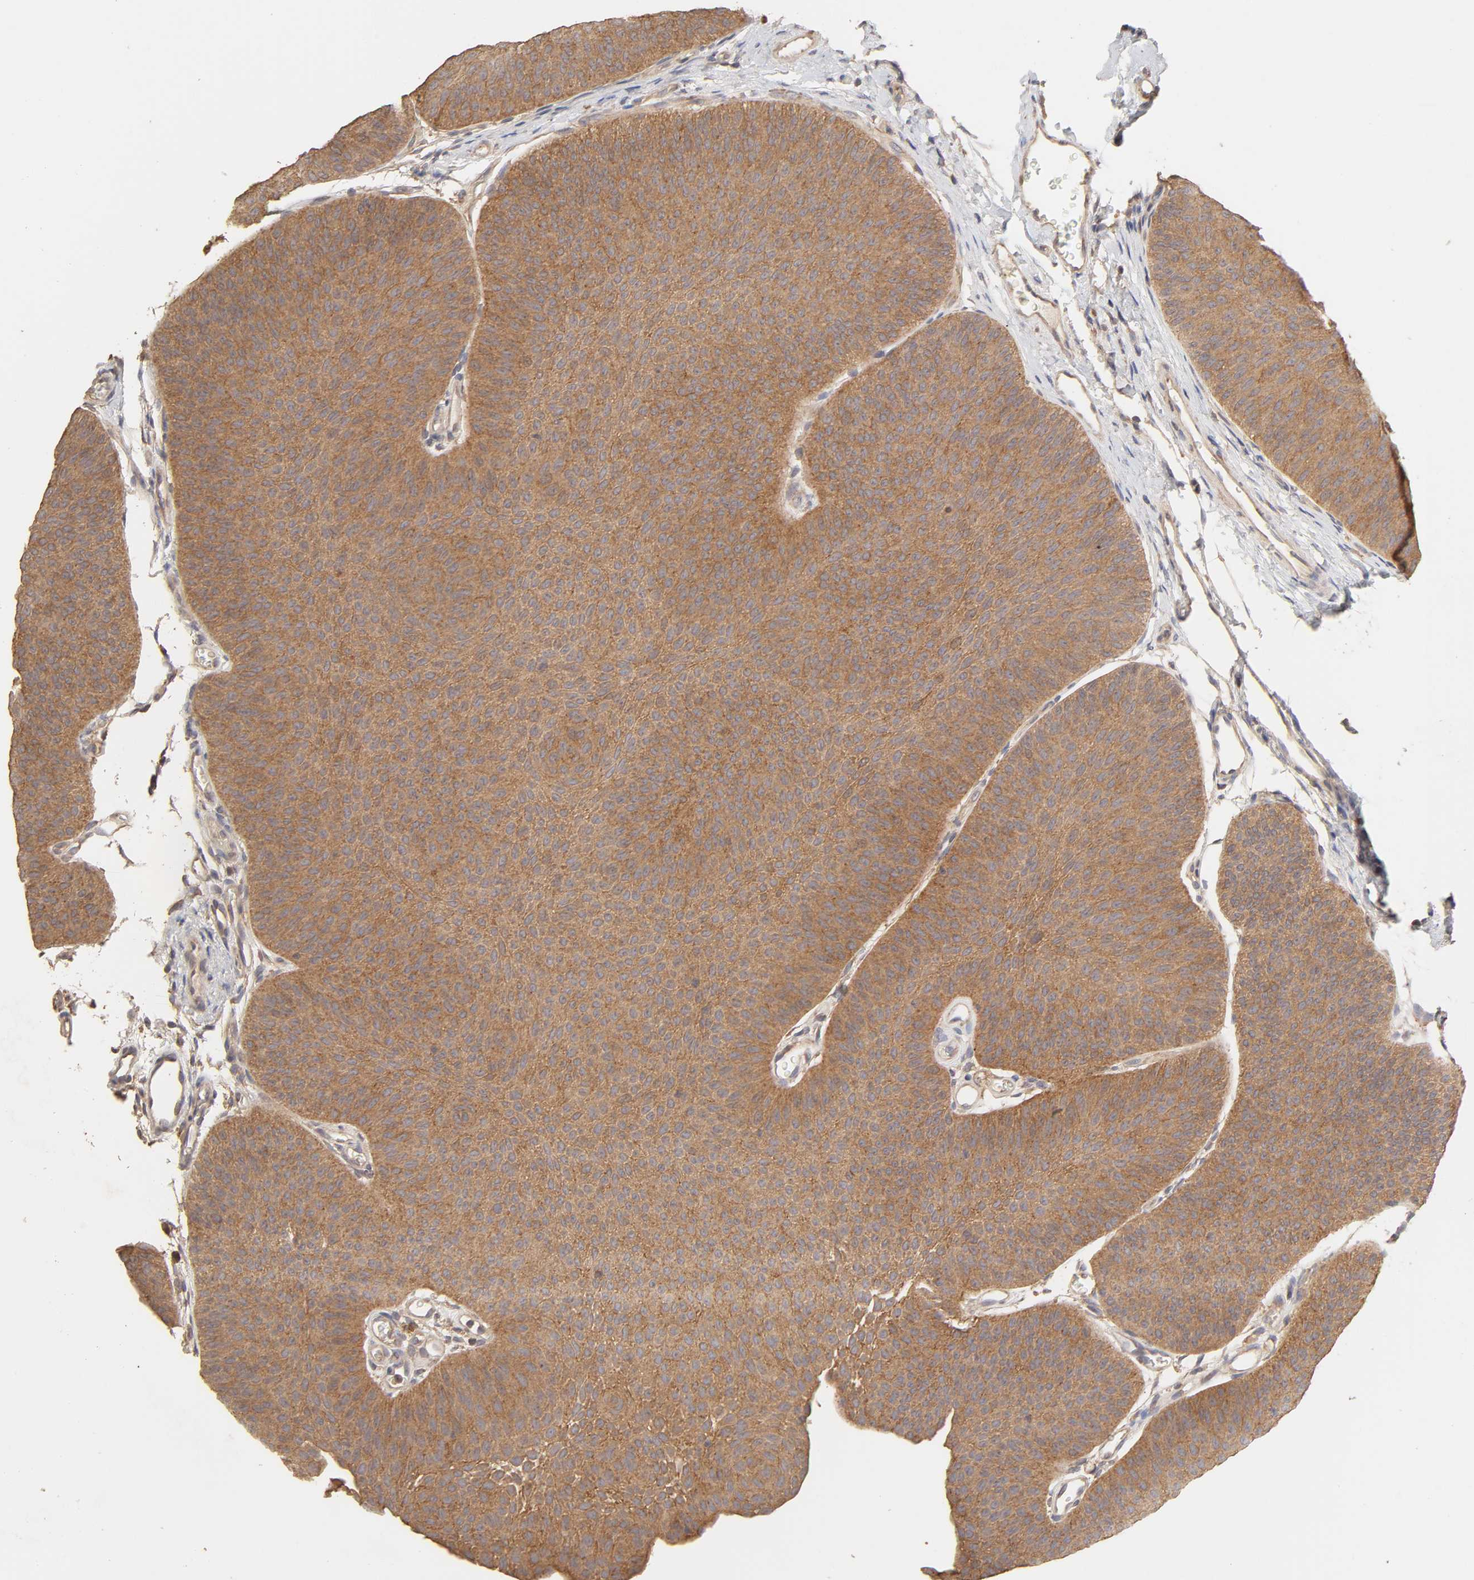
{"staining": {"intensity": "moderate", "quantity": ">75%", "location": "cytoplasmic/membranous"}, "tissue": "urothelial cancer", "cell_type": "Tumor cells", "image_type": "cancer", "snomed": [{"axis": "morphology", "description": "Urothelial carcinoma, Low grade"}, {"axis": "topography", "description": "Urinary bladder"}], "caption": "Low-grade urothelial carcinoma was stained to show a protein in brown. There is medium levels of moderate cytoplasmic/membranous expression in approximately >75% of tumor cells.", "gene": "AP1G2", "patient": {"sex": "female", "age": 60}}